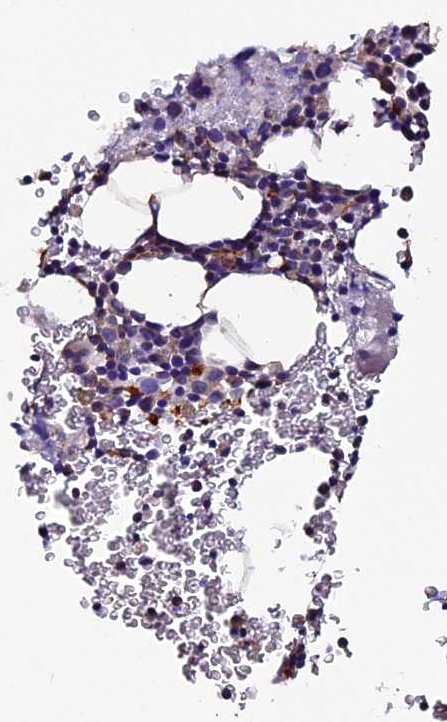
{"staining": {"intensity": "moderate", "quantity": "<25%", "location": "cytoplasmic/membranous"}, "tissue": "bone marrow", "cell_type": "Hematopoietic cells", "image_type": "normal", "snomed": [{"axis": "morphology", "description": "Normal tissue, NOS"}, {"axis": "topography", "description": "Bone marrow"}], "caption": "Moderate cytoplasmic/membranous staining is appreciated in about <25% of hematopoietic cells in benign bone marrow. (Stains: DAB in brown, nuclei in blue, Microscopy: brightfield microscopy at high magnification).", "gene": "CLN5", "patient": {"sex": "male", "age": 41}}